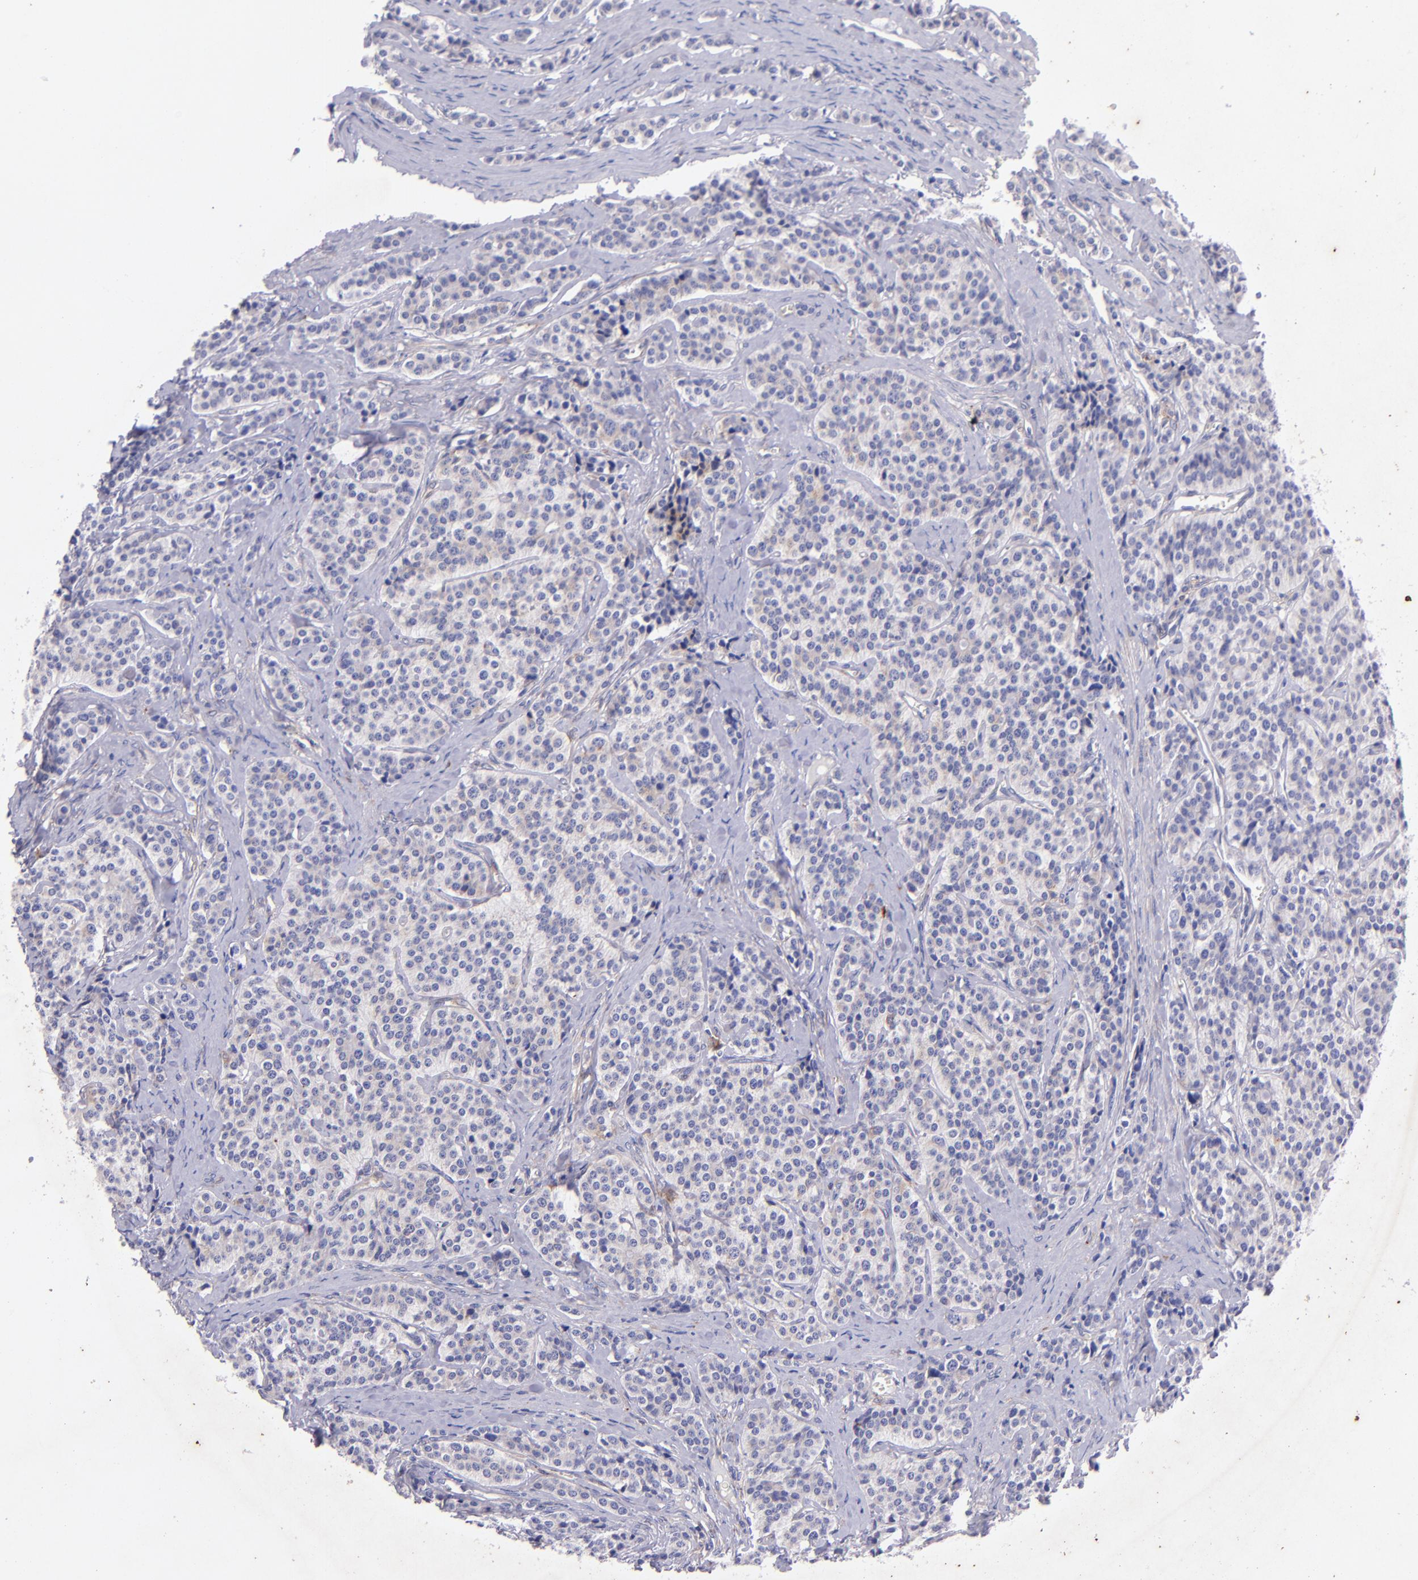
{"staining": {"intensity": "weak", "quantity": "25%-75%", "location": "cytoplasmic/membranous"}, "tissue": "carcinoid", "cell_type": "Tumor cells", "image_type": "cancer", "snomed": [{"axis": "morphology", "description": "Carcinoid, malignant, NOS"}, {"axis": "topography", "description": "Small intestine"}], "caption": "Immunohistochemical staining of malignant carcinoid demonstrates low levels of weak cytoplasmic/membranous expression in about 25%-75% of tumor cells.", "gene": "RET", "patient": {"sex": "male", "age": 63}}